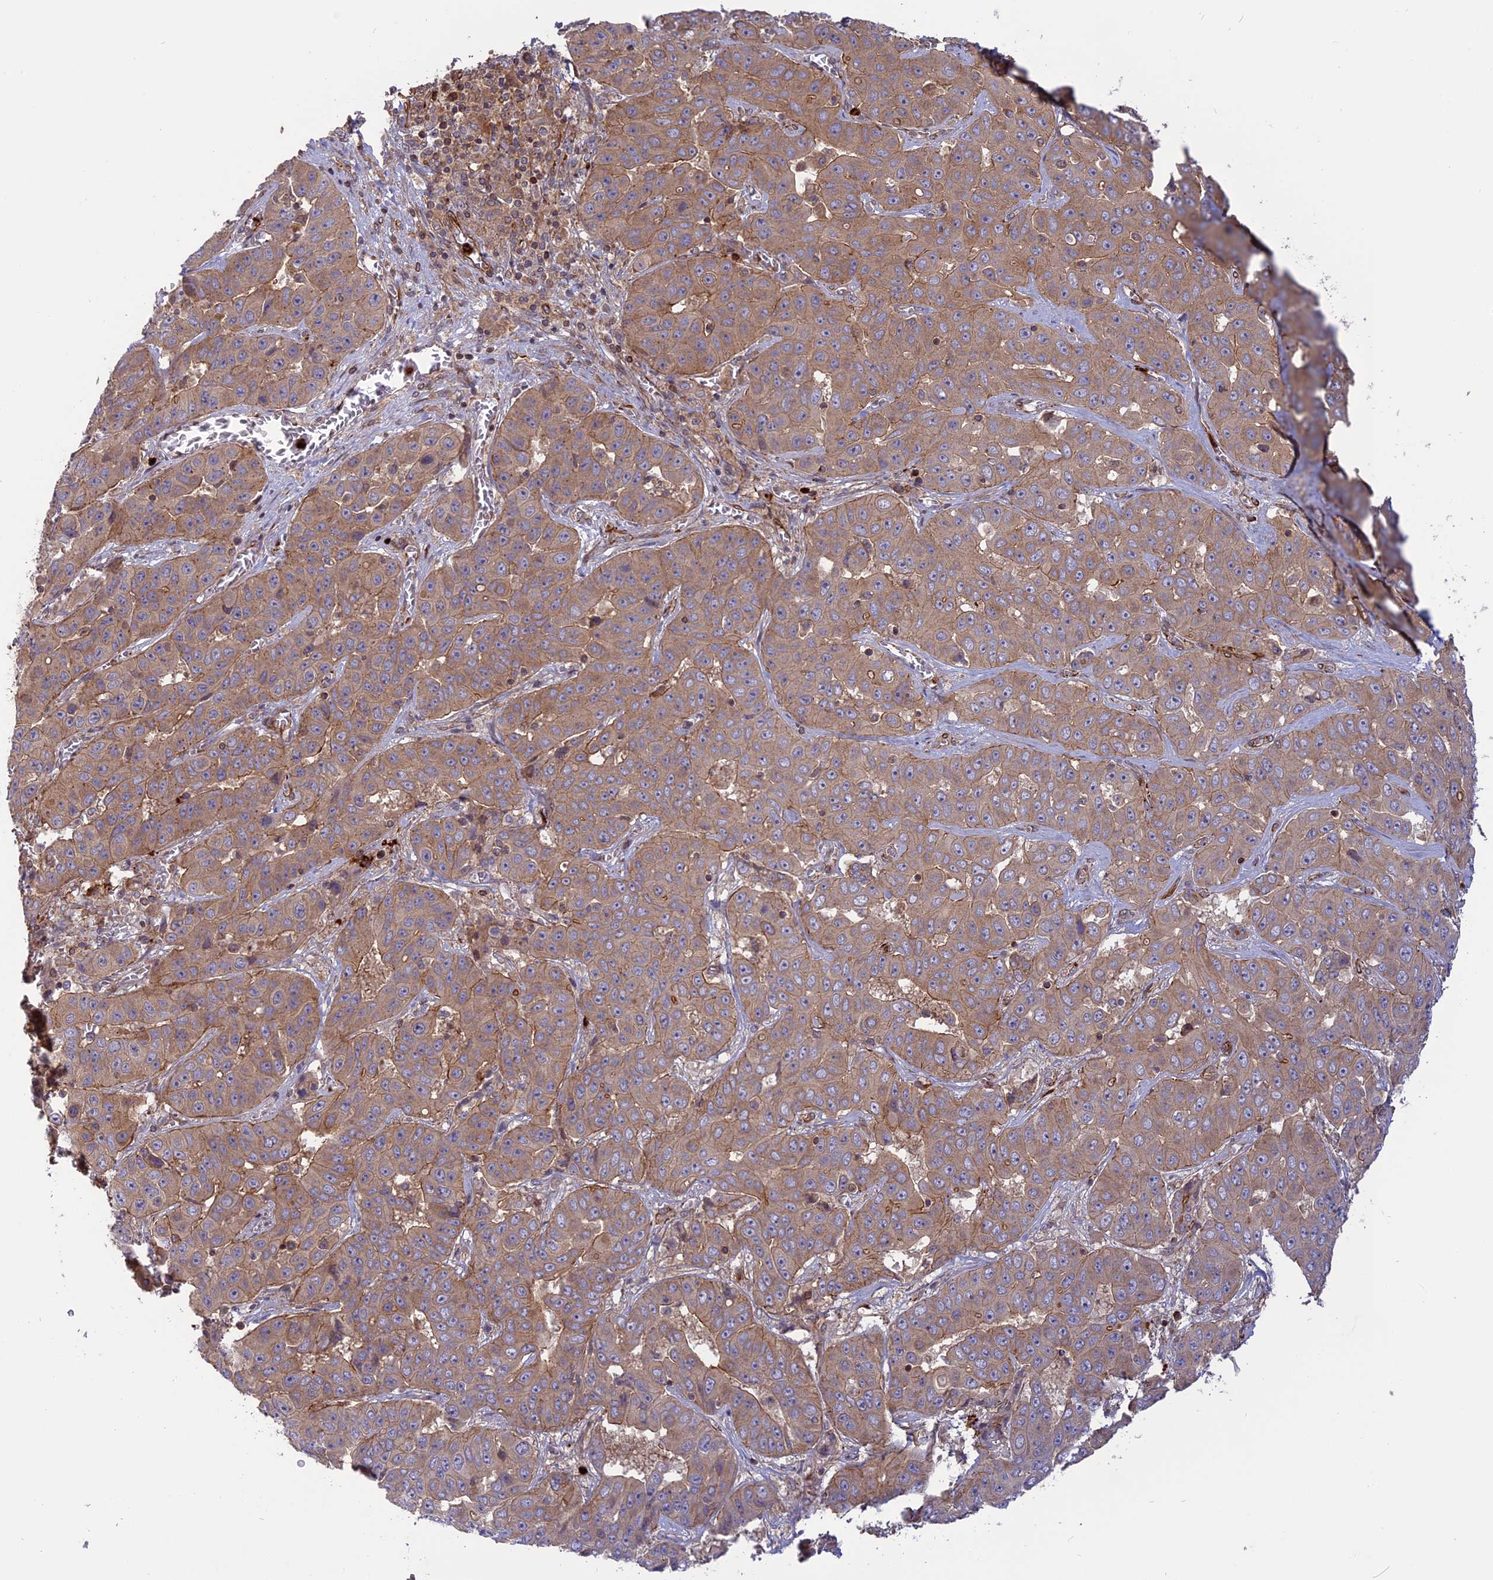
{"staining": {"intensity": "moderate", "quantity": ">75%", "location": "cytoplasmic/membranous"}, "tissue": "liver cancer", "cell_type": "Tumor cells", "image_type": "cancer", "snomed": [{"axis": "morphology", "description": "Cholangiocarcinoma"}, {"axis": "topography", "description": "Liver"}], "caption": "High-magnification brightfield microscopy of cholangiocarcinoma (liver) stained with DAB (3,3'-diaminobenzidine) (brown) and counterstained with hematoxylin (blue). tumor cells exhibit moderate cytoplasmic/membranous expression is appreciated in approximately>75% of cells. (DAB = brown stain, brightfield microscopy at high magnification).", "gene": "PHLDB3", "patient": {"sex": "female", "age": 52}}